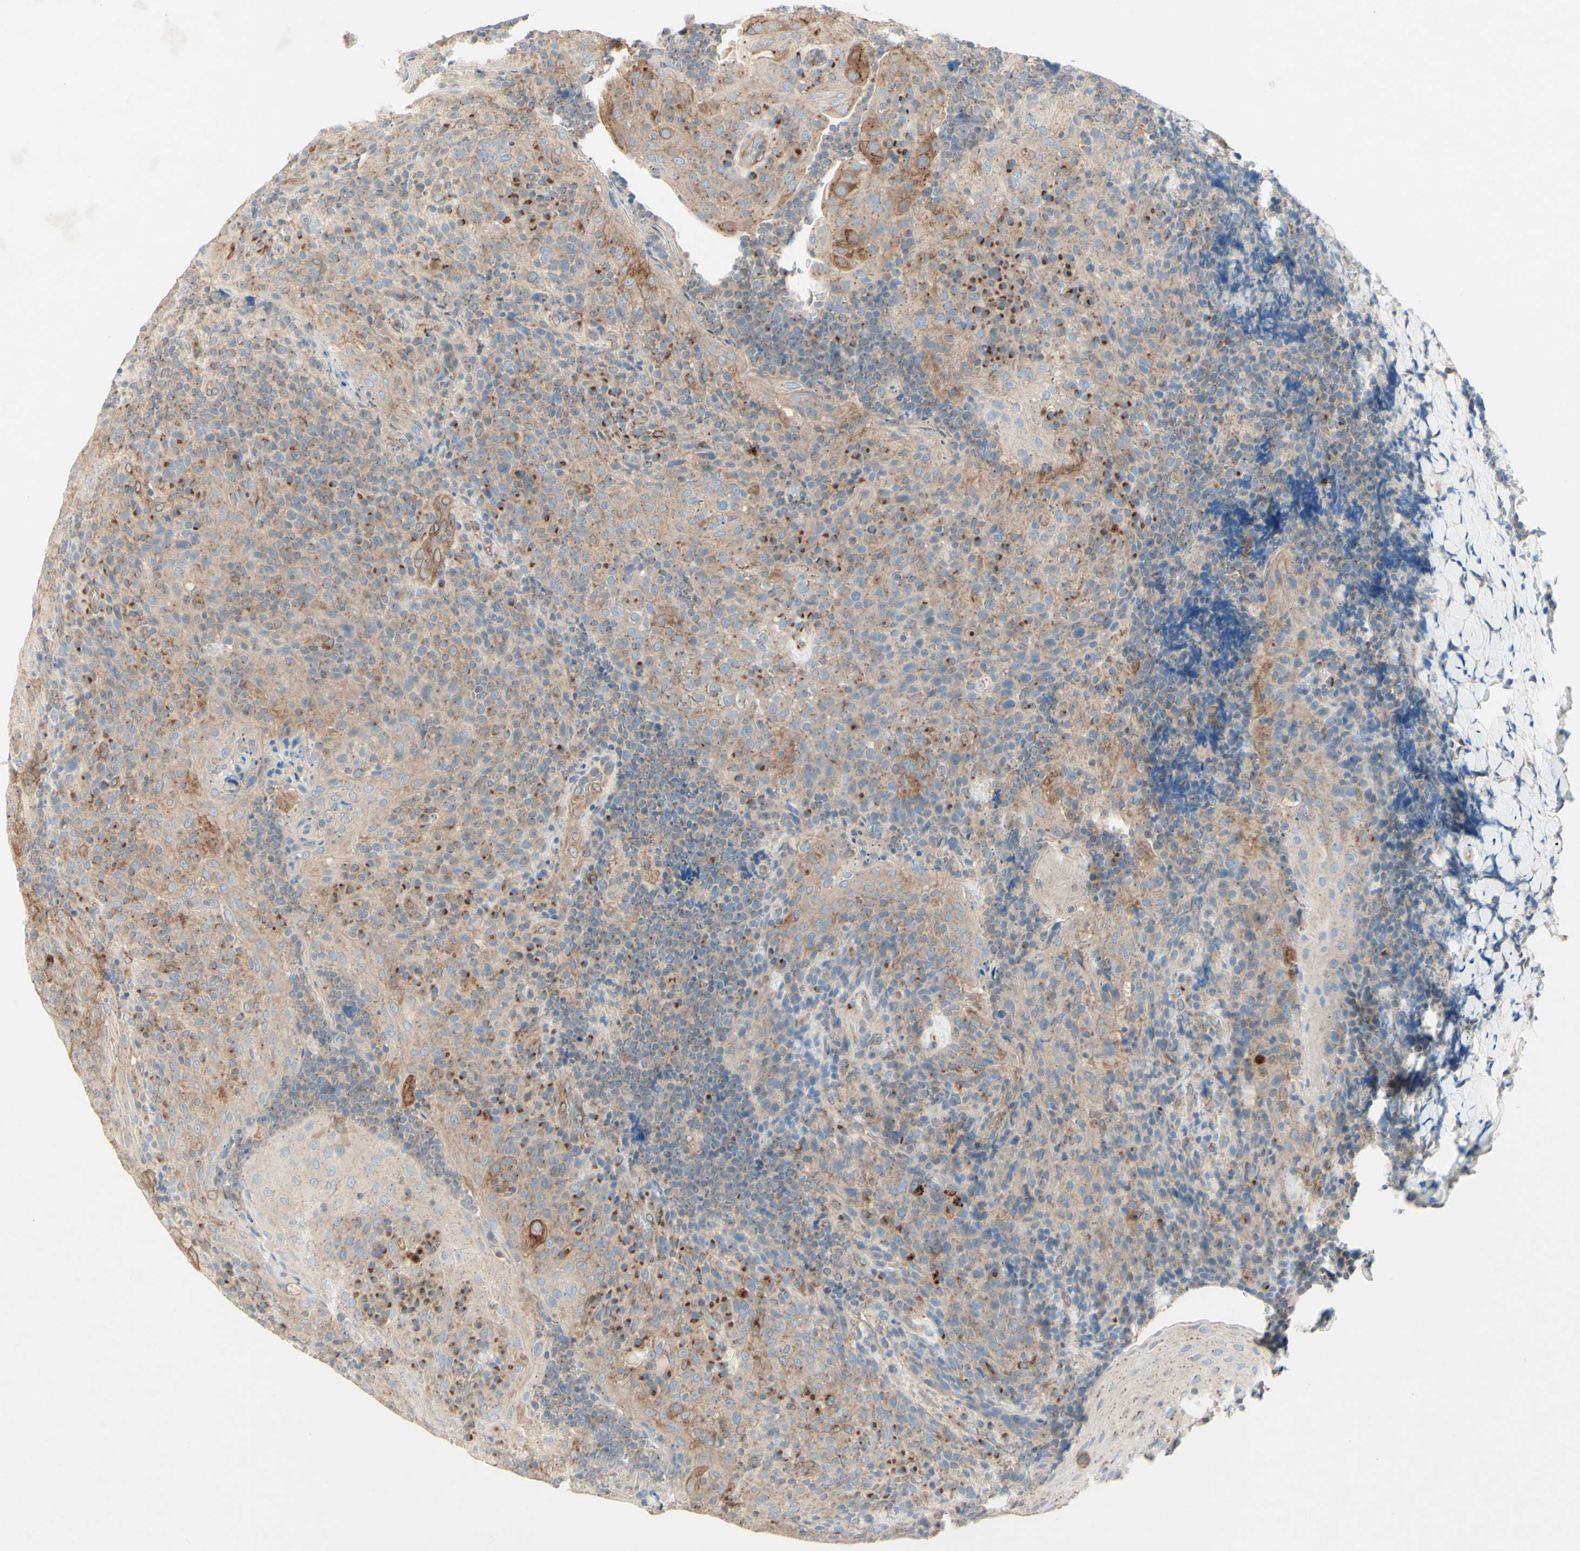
{"staining": {"intensity": "weak", "quantity": "25%-75%", "location": "cytoplasmic/membranous"}, "tissue": "tonsil", "cell_type": "Germinal center cells", "image_type": "normal", "snomed": [{"axis": "morphology", "description": "Normal tissue, NOS"}, {"axis": "topography", "description": "Tonsil"}], "caption": "A brown stain labels weak cytoplasmic/membranous staining of a protein in germinal center cells of normal tonsil.", "gene": "MTM1", "patient": {"sex": "male", "age": 17}}